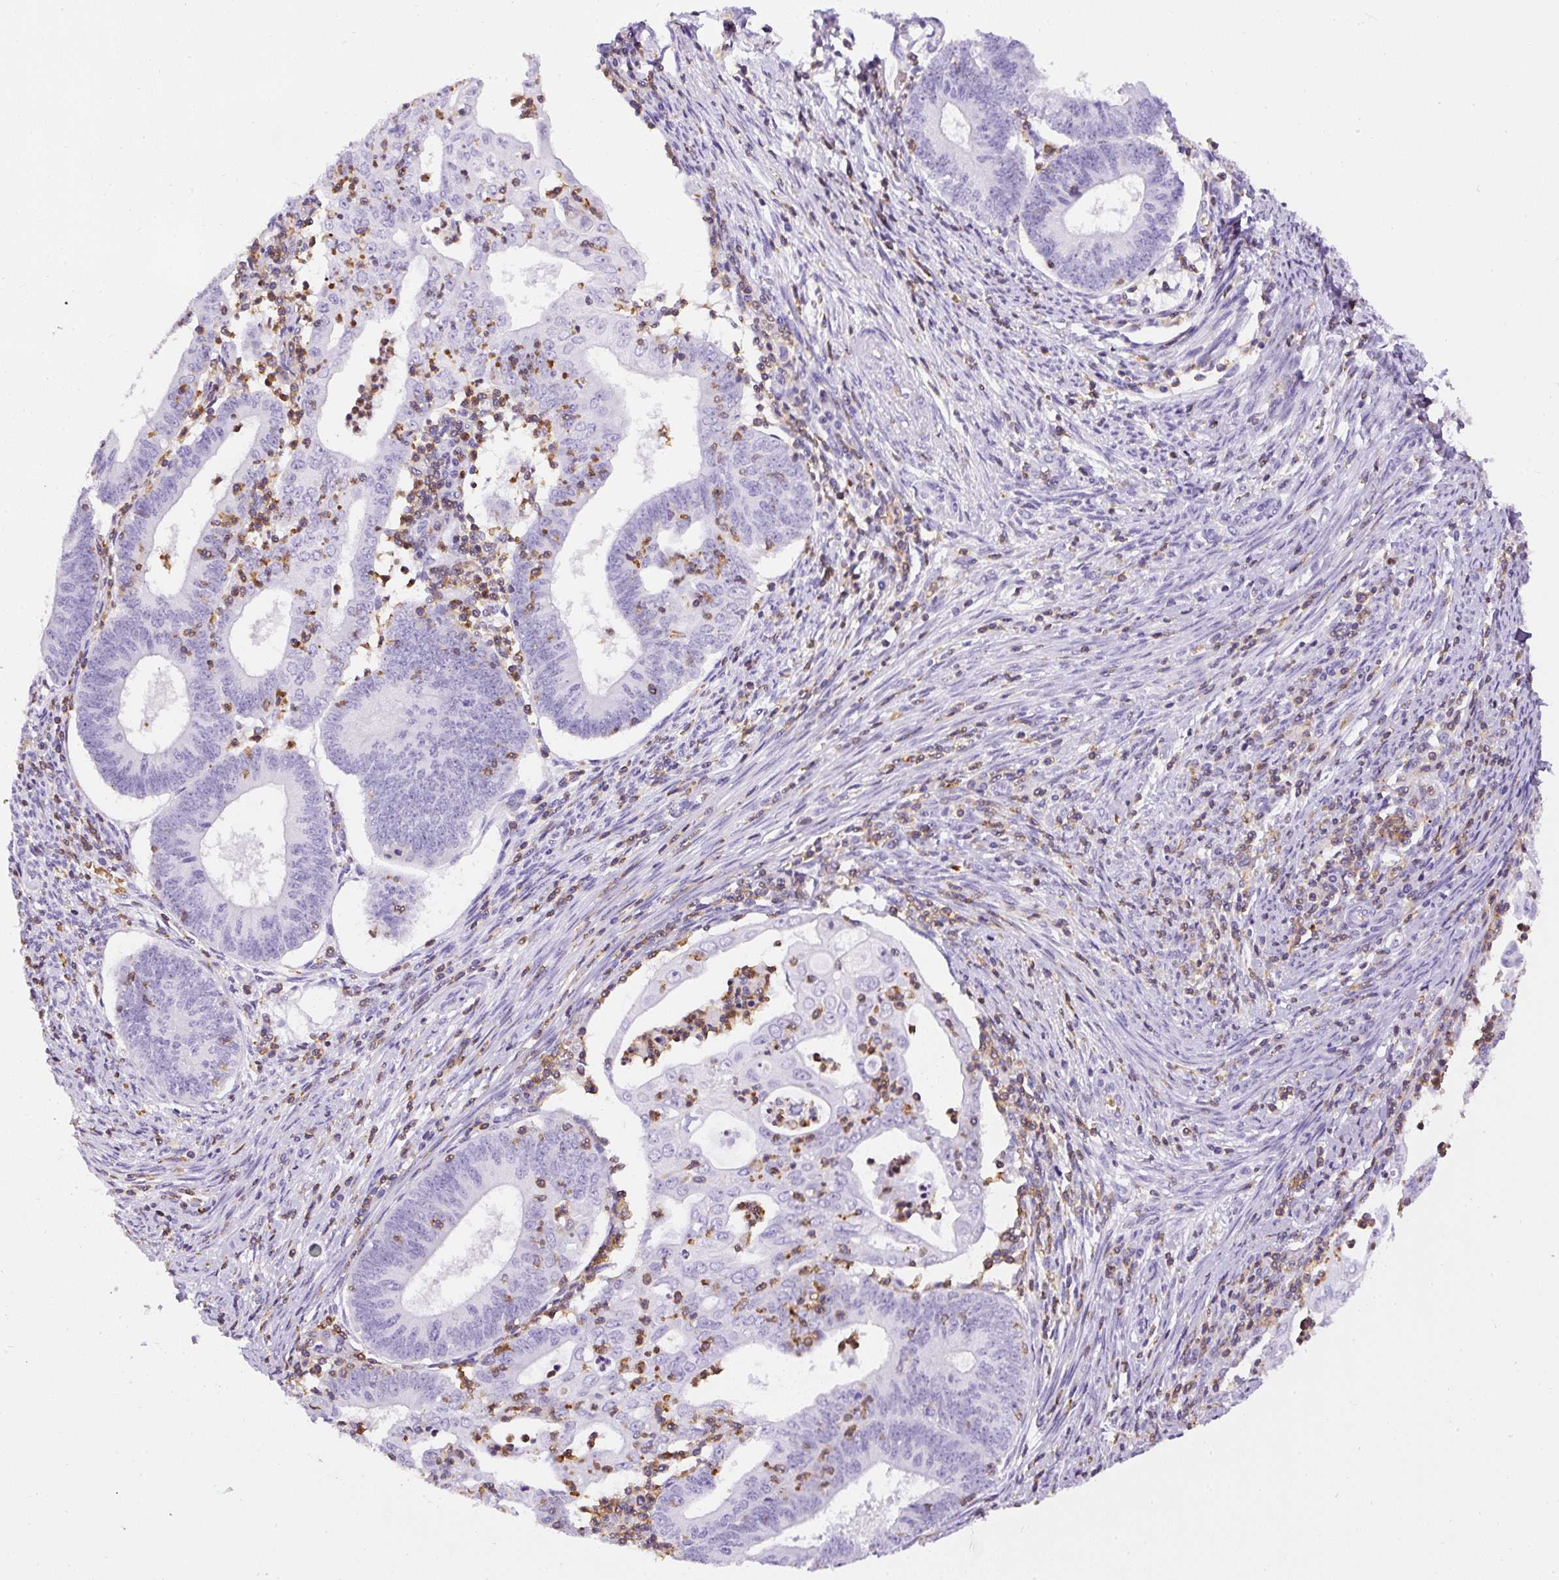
{"staining": {"intensity": "negative", "quantity": "none", "location": "none"}, "tissue": "endometrial cancer", "cell_type": "Tumor cells", "image_type": "cancer", "snomed": [{"axis": "morphology", "description": "Adenocarcinoma, NOS"}, {"axis": "topography", "description": "Endometrium"}], "caption": "Adenocarcinoma (endometrial) stained for a protein using immunohistochemistry (IHC) reveals no staining tumor cells.", "gene": "FAM228B", "patient": {"sex": "female", "age": 60}}